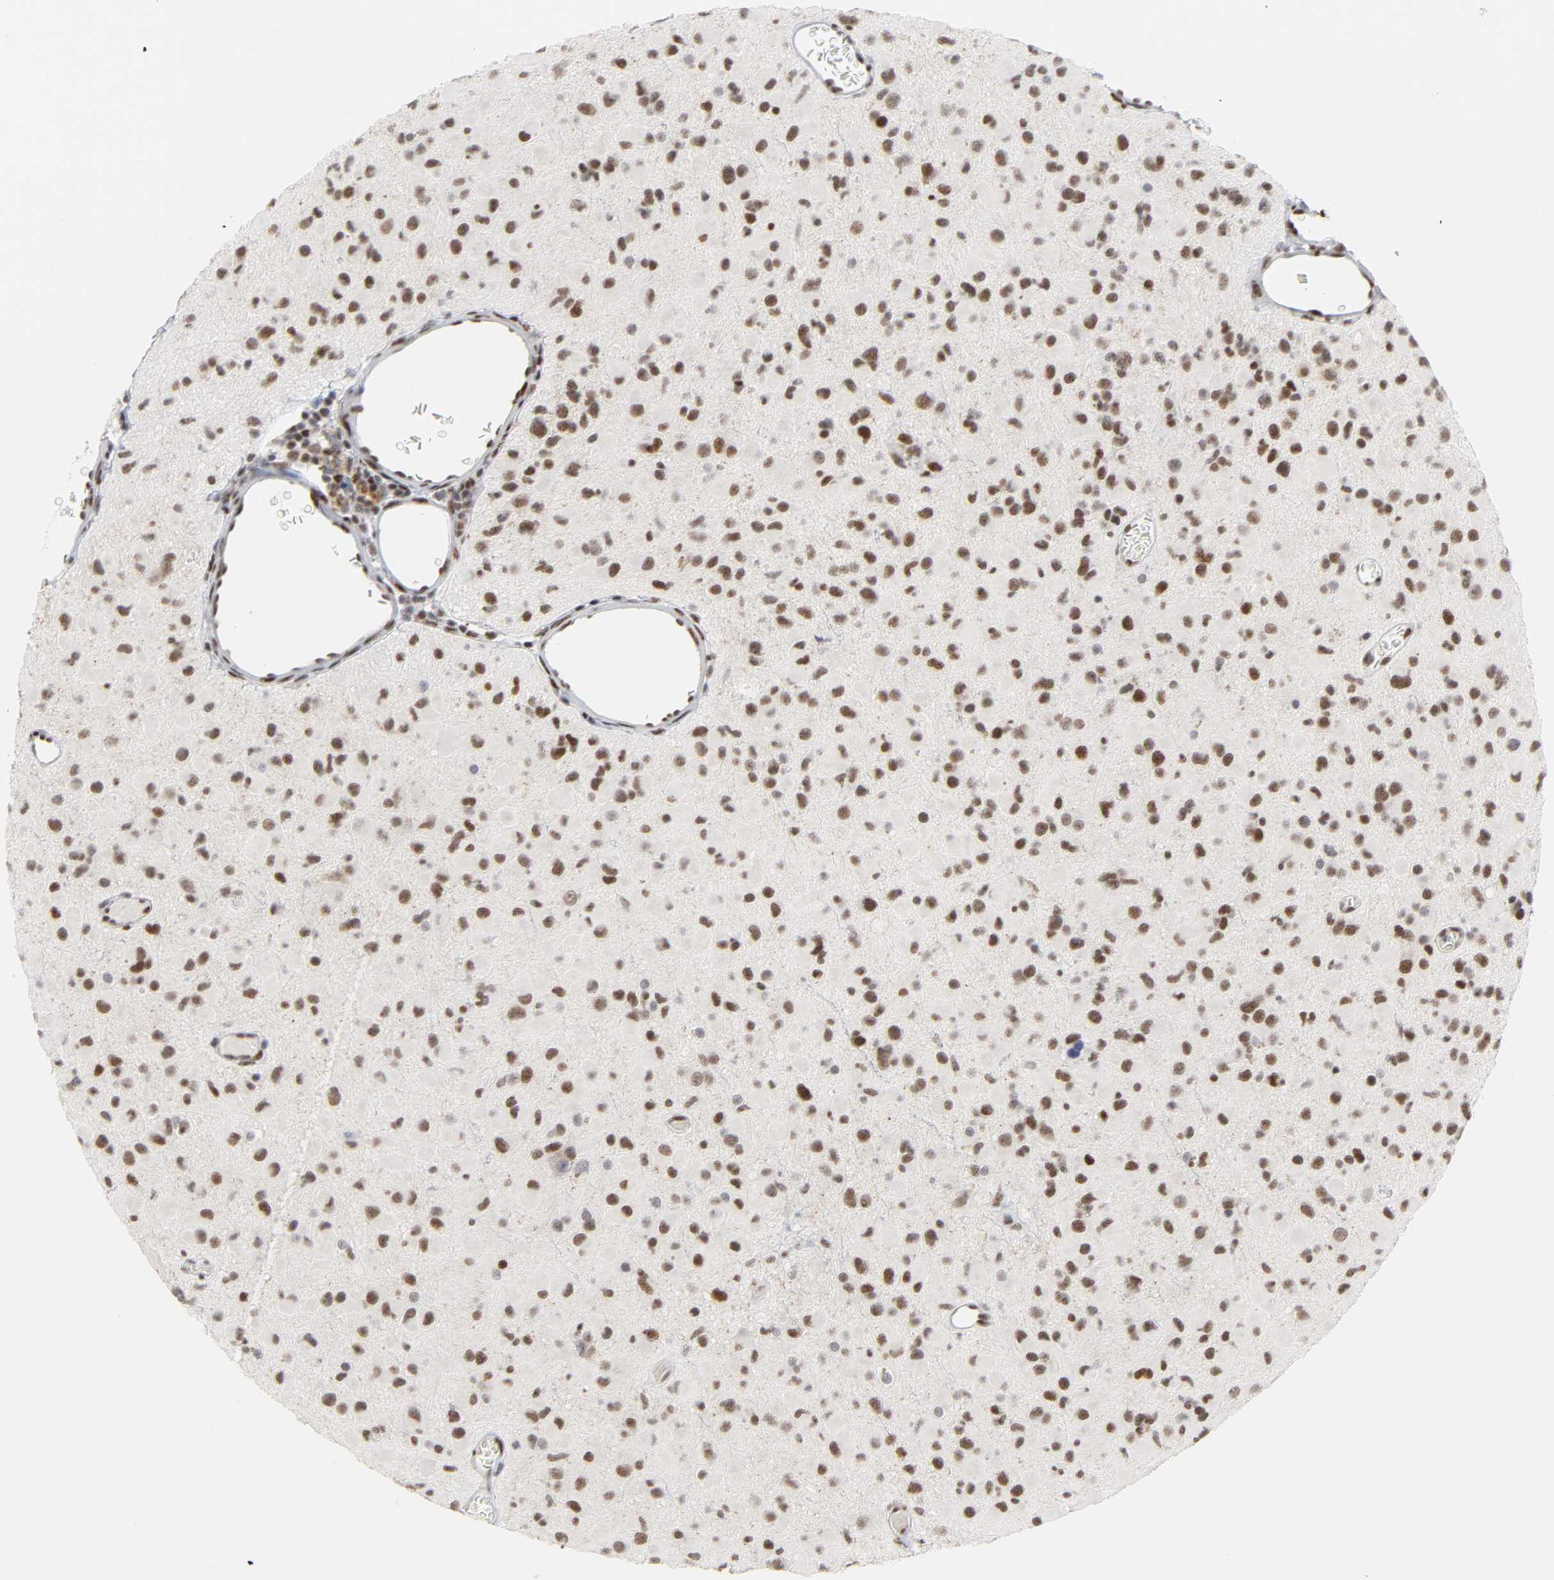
{"staining": {"intensity": "moderate", "quantity": ">75%", "location": "nuclear"}, "tissue": "glioma", "cell_type": "Tumor cells", "image_type": "cancer", "snomed": [{"axis": "morphology", "description": "Glioma, malignant, Low grade"}, {"axis": "topography", "description": "Brain"}], "caption": "Protein expression by immunohistochemistry shows moderate nuclear expression in about >75% of tumor cells in glioma.", "gene": "CREBBP", "patient": {"sex": "male", "age": 42}}